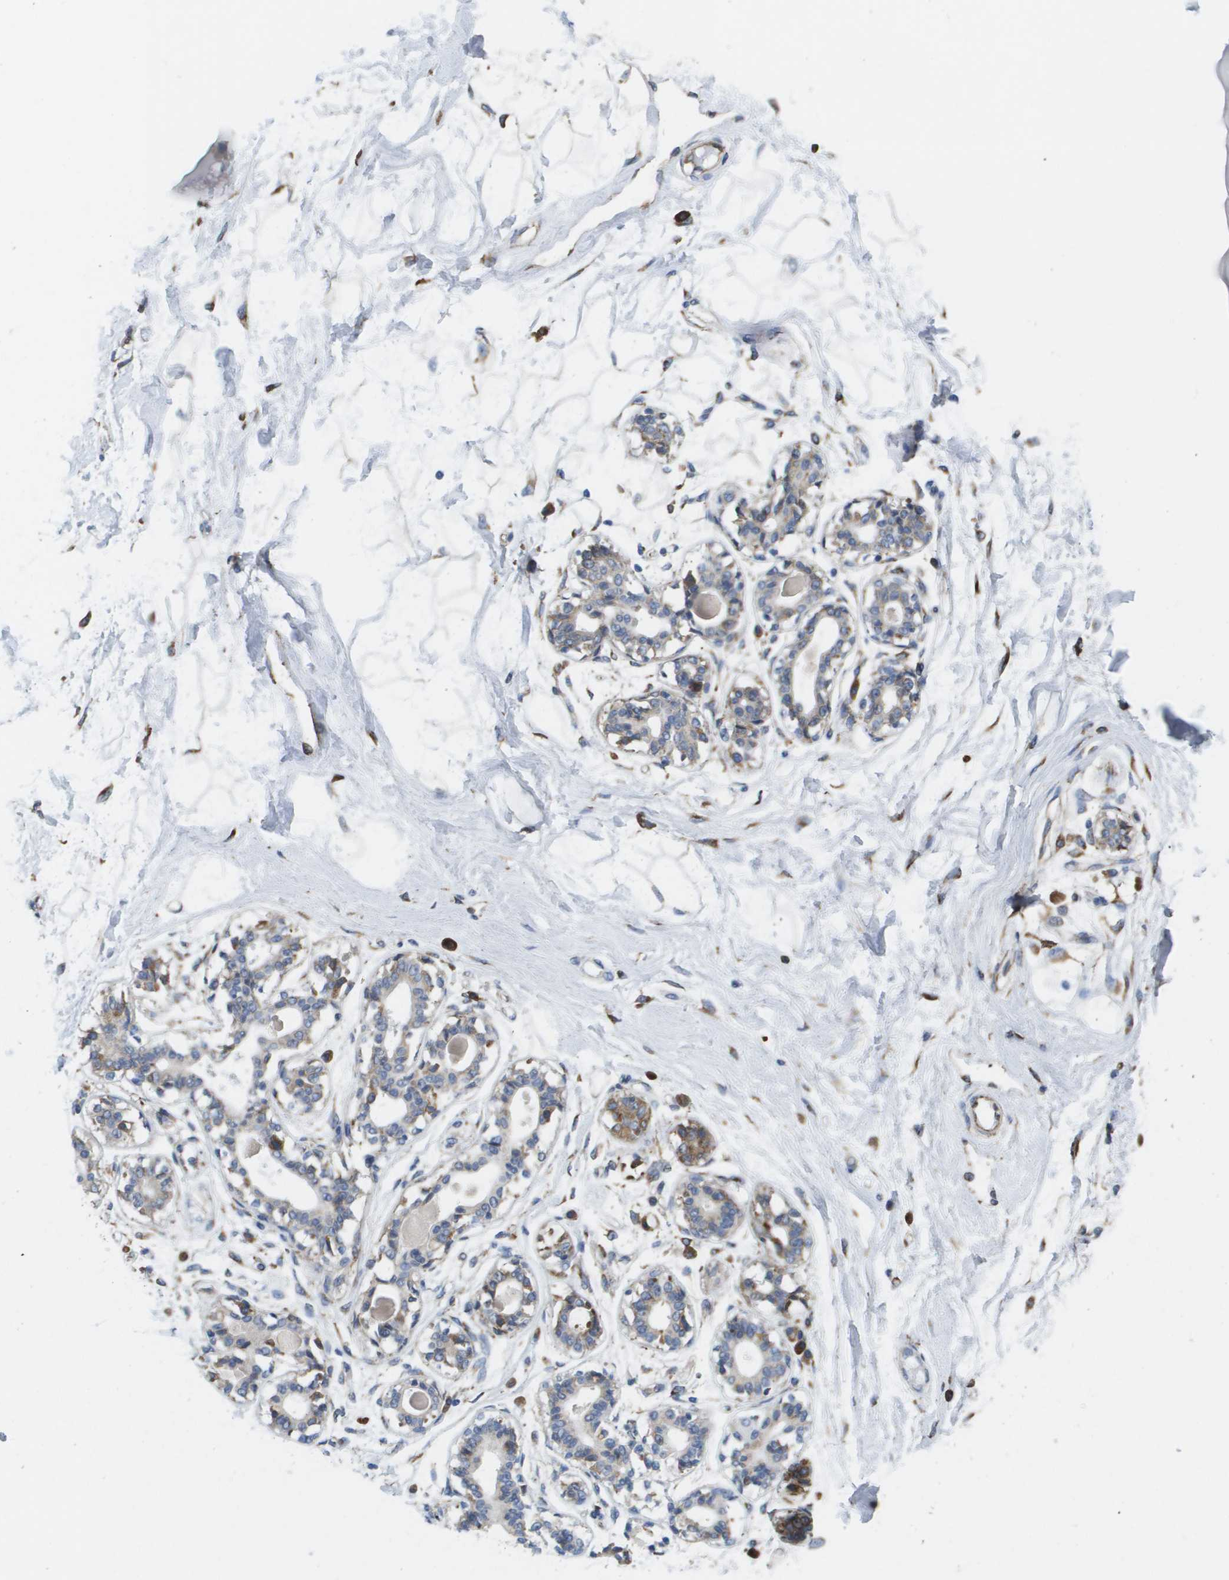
{"staining": {"intensity": "negative", "quantity": "none", "location": "none"}, "tissue": "breast", "cell_type": "Adipocytes", "image_type": "normal", "snomed": [{"axis": "morphology", "description": "Normal tissue, NOS"}, {"axis": "topography", "description": "Breast"}], "caption": "The IHC micrograph has no significant positivity in adipocytes of breast.", "gene": "ST3GAL2", "patient": {"sex": "female", "age": 45}}